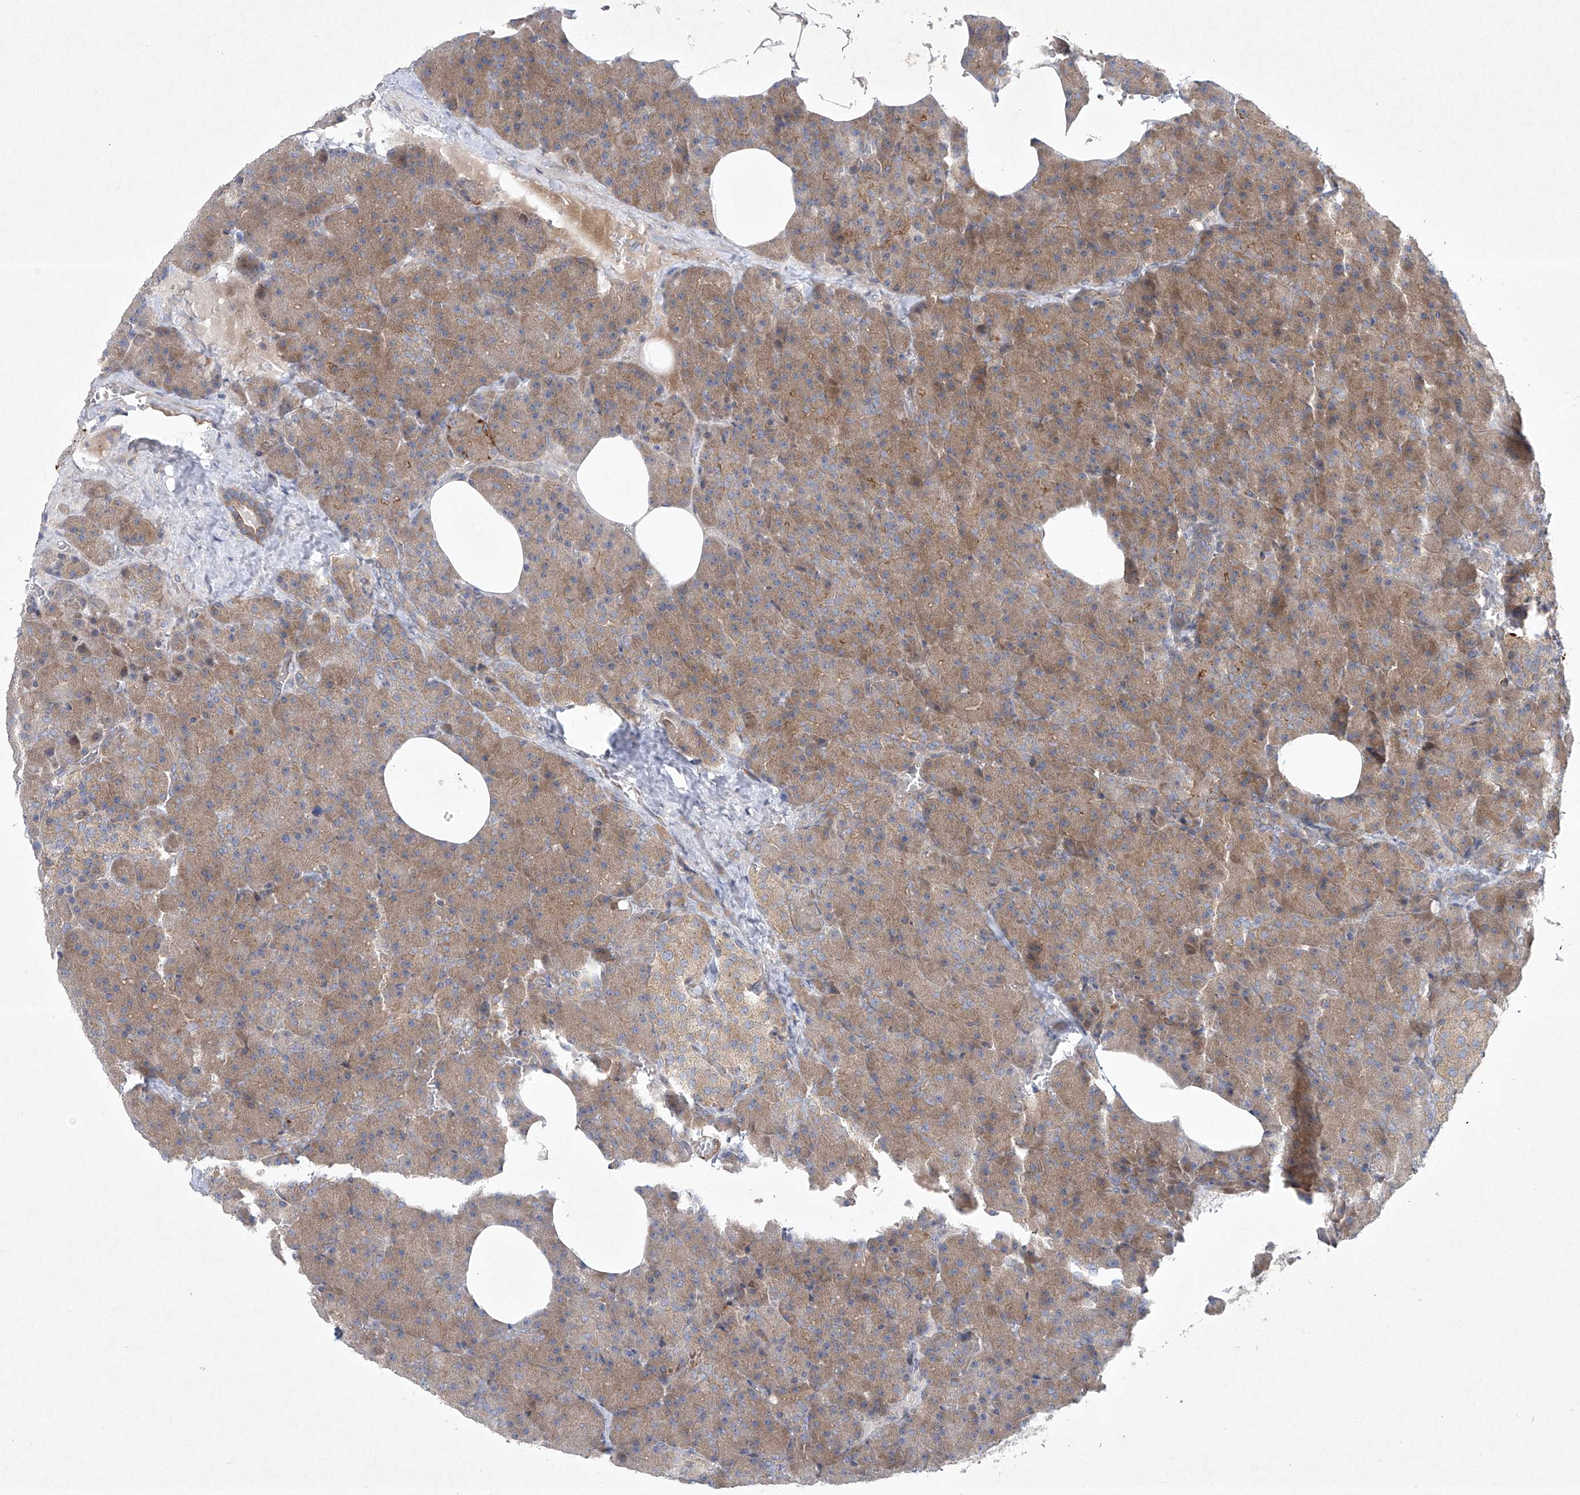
{"staining": {"intensity": "moderate", "quantity": "25%-75%", "location": "cytoplasmic/membranous"}, "tissue": "pancreas", "cell_type": "Exocrine glandular cells", "image_type": "normal", "snomed": [{"axis": "morphology", "description": "Normal tissue, NOS"}, {"axis": "morphology", "description": "Carcinoid, malignant, NOS"}, {"axis": "topography", "description": "Pancreas"}], "caption": "Immunohistochemical staining of normal human pancreas demonstrates medium levels of moderate cytoplasmic/membranous staining in approximately 25%-75% of exocrine glandular cells.", "gene": "TJAP1", "patient": {"sex": "female", "age": 35}}